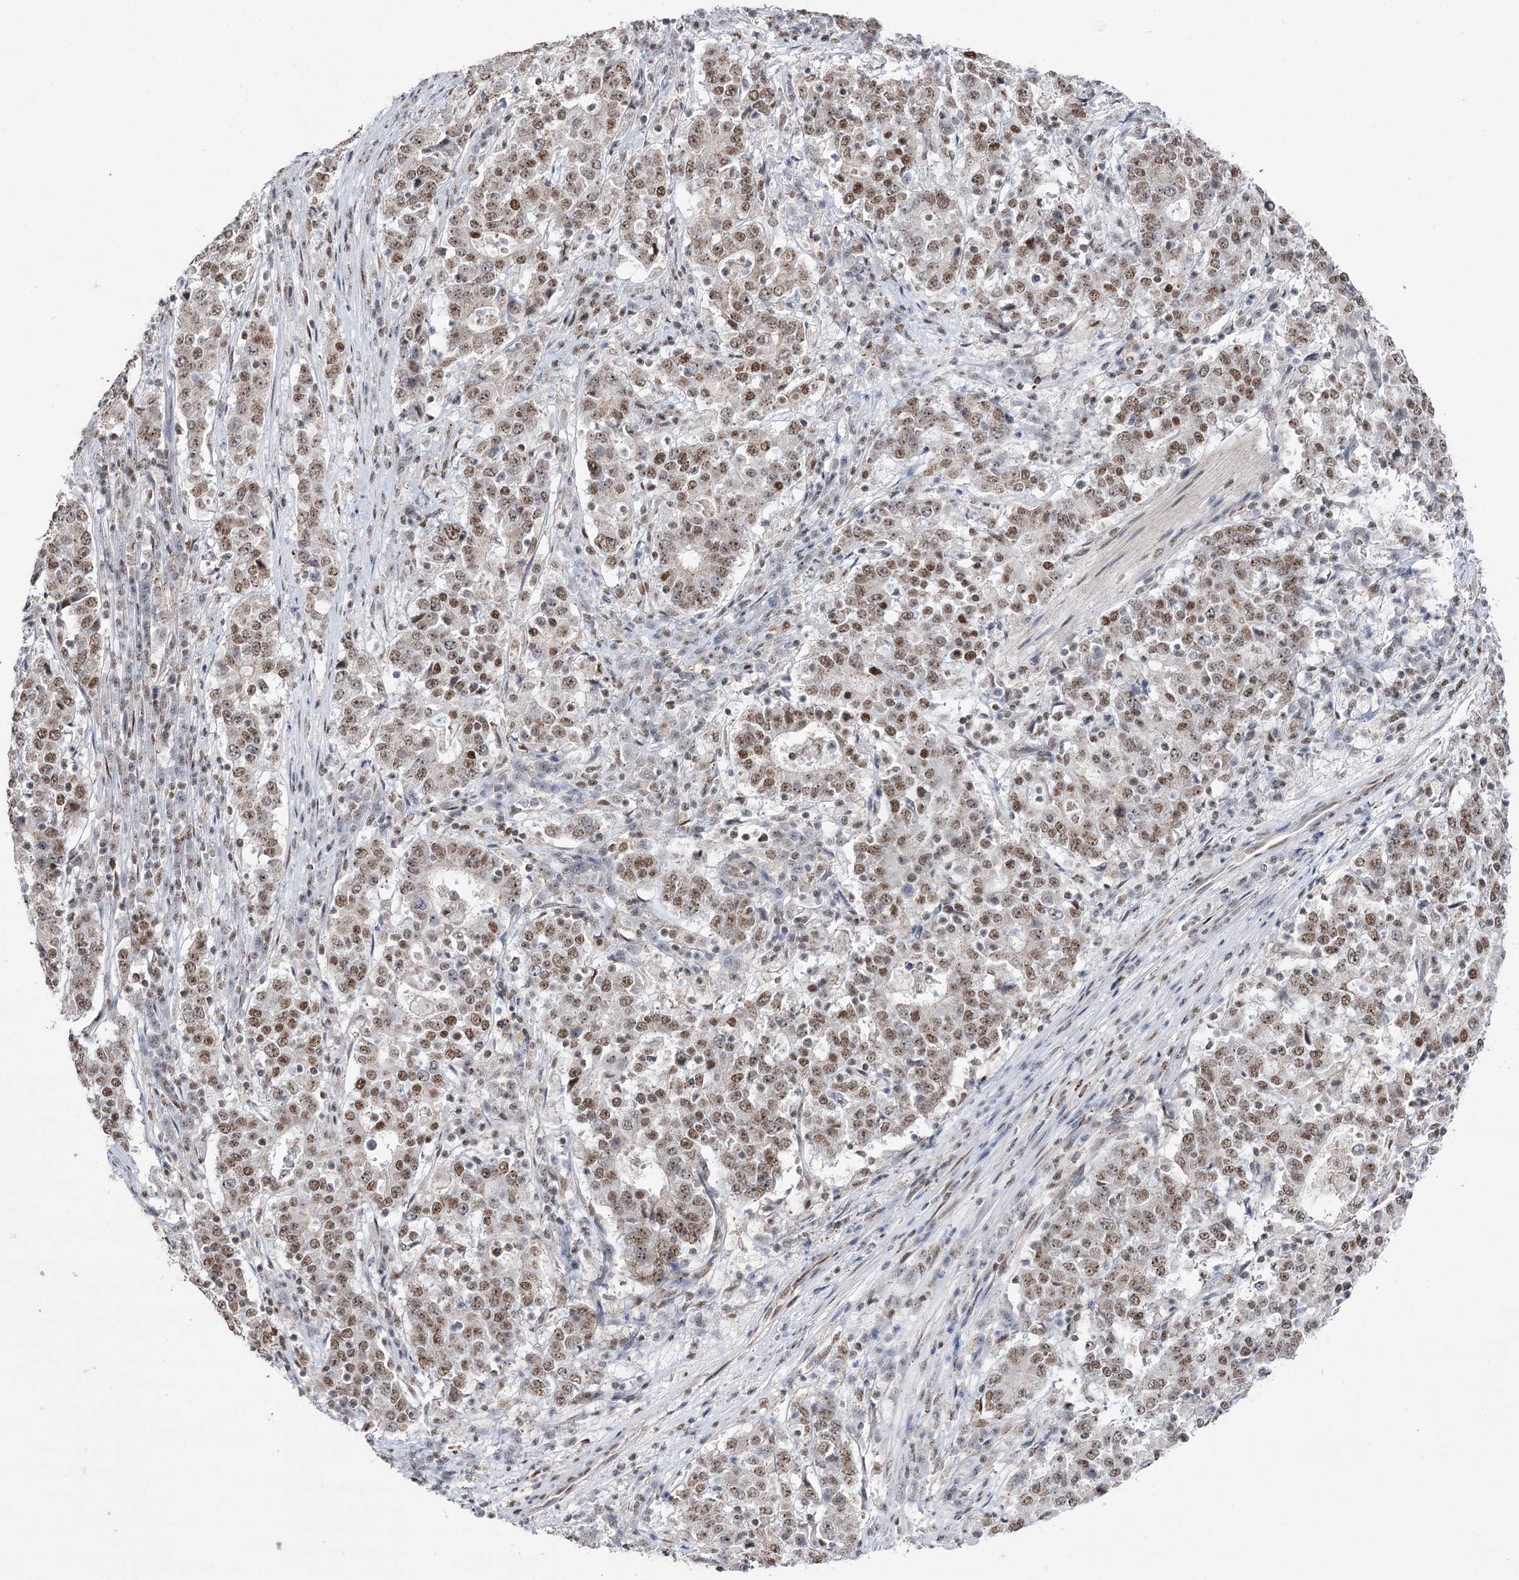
{"staining": {"intensity": "moderate", "quantity": ">75%", "location": "nuclear"}, "tissue": "stomach cancer", "cell_type": "Tumor cells", "image_type": "cancer", "snomed": [{"axis": "morphology", "description": "Adenocarcinoma, NOS"}, {"axis": "topography", "description": "Stomach"}], "caption": "Stomach cancer stained with immunohistochemistry demonstrates moderate nuclear expression in about >75% of tumor cells. (DAB (3,3'-diaminobenzidine) IHC, brown staining for protein, blue staining for nuclei).", "gene": "VGLL4", "patient": {"sex": "male", "age": 59}}